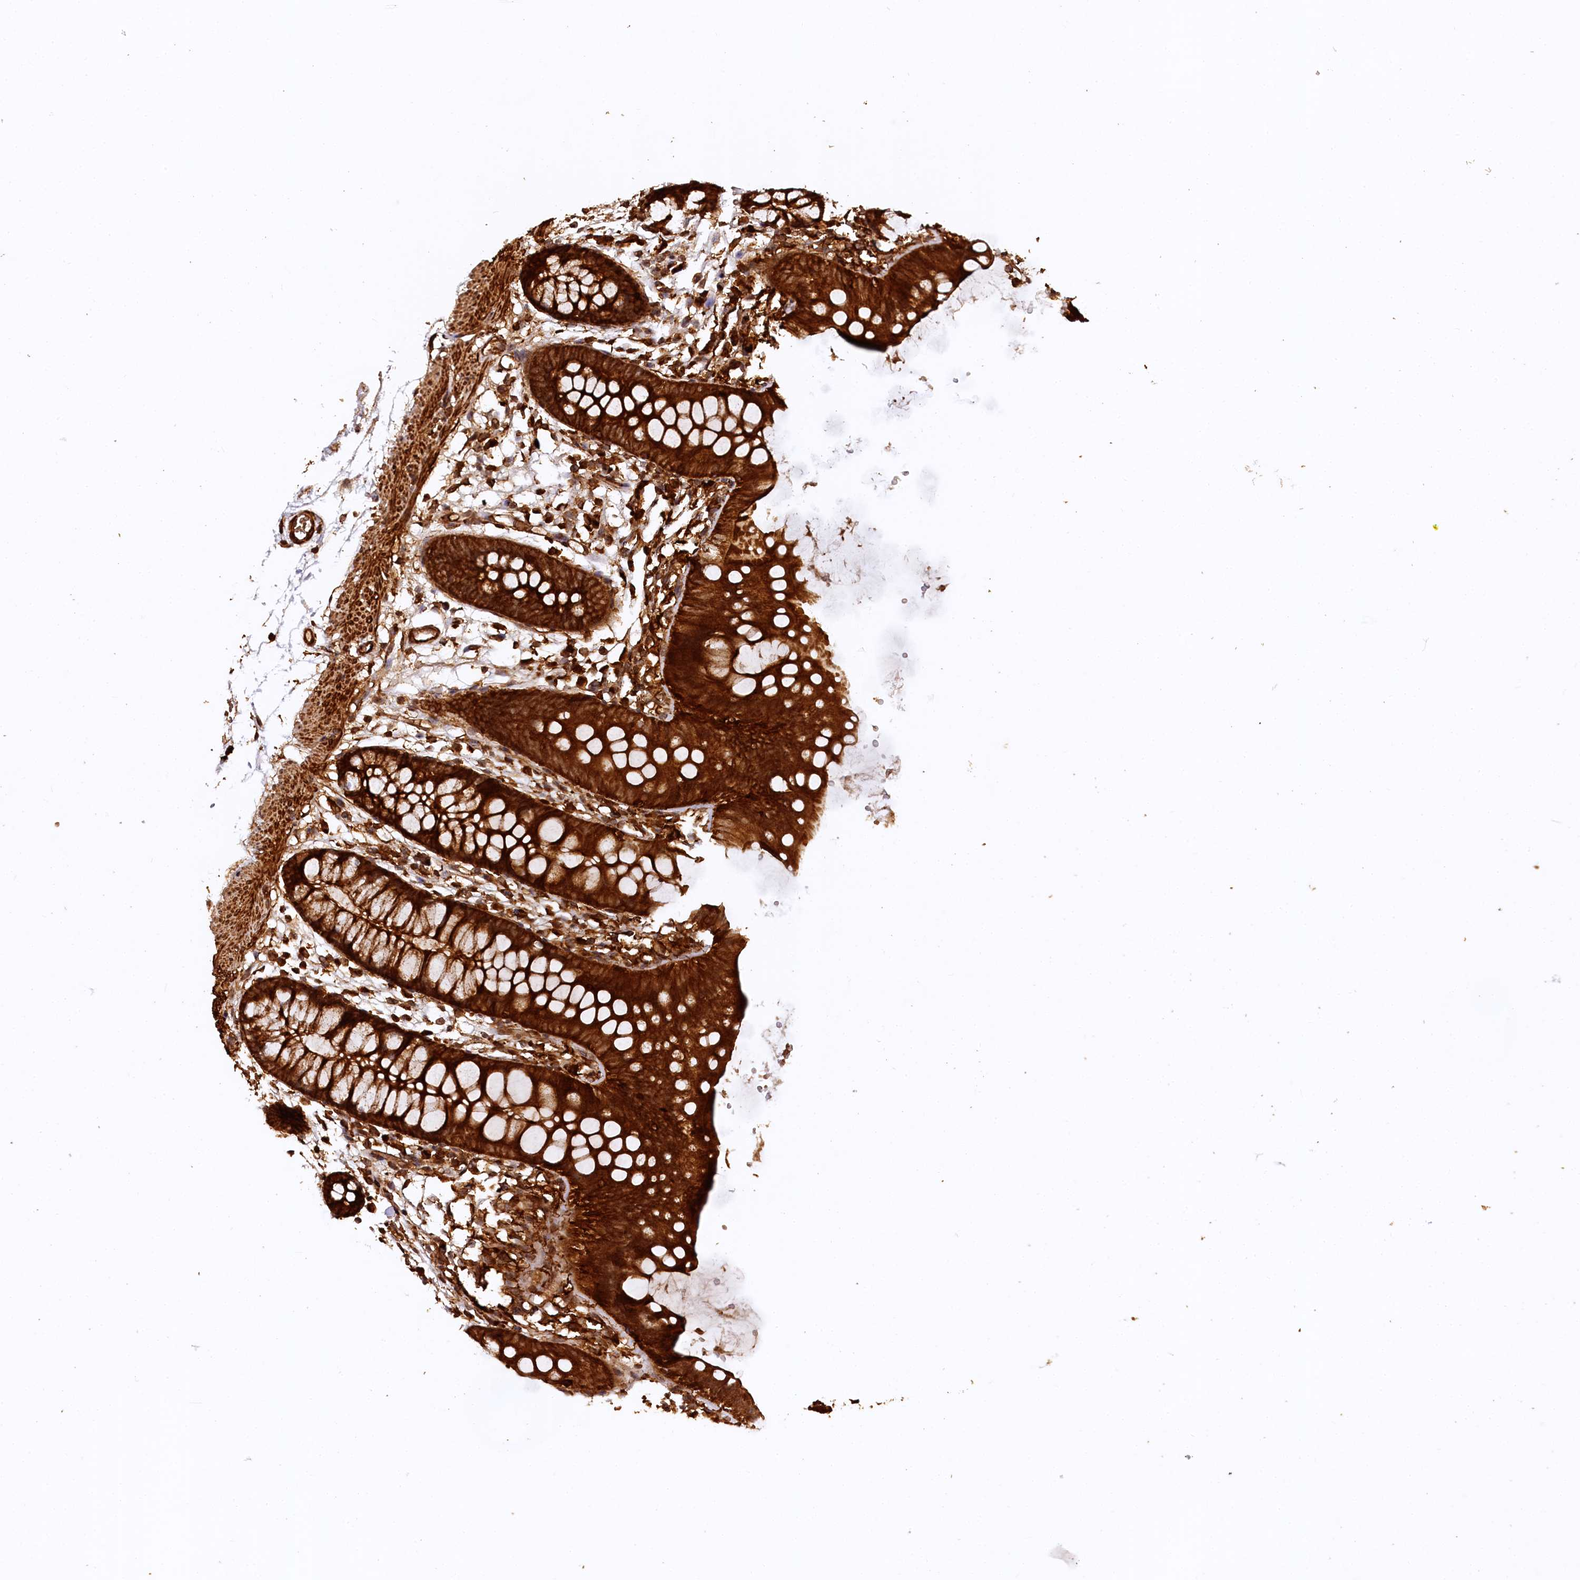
{"staining": {"intensity": "strong", "quantity": ">75%", "location": "cytoplasmic/membranous"}, "tissue": "colon", "cell_type": "Endothelial cells", "image_type": "normal", "snomed": [{"axis": "morphology", "description": "Normal tissue, NOS"}, {"axis": "topography", "description": "Colon"}], "caption": "Immunohistochemical staining of benign human colon reveals strong cytoplasmic/membranous protein expression in about >75% of endothelial cells. The staining was performed using DAB (3,3'-diaminobenzidine) to visualize the protein expression in brown, while the nuclei were stained in blue with hematoxylin (Magnification: 20x).", "gene": "STUB1", "patient": {"sex": "male", "age": 56}}